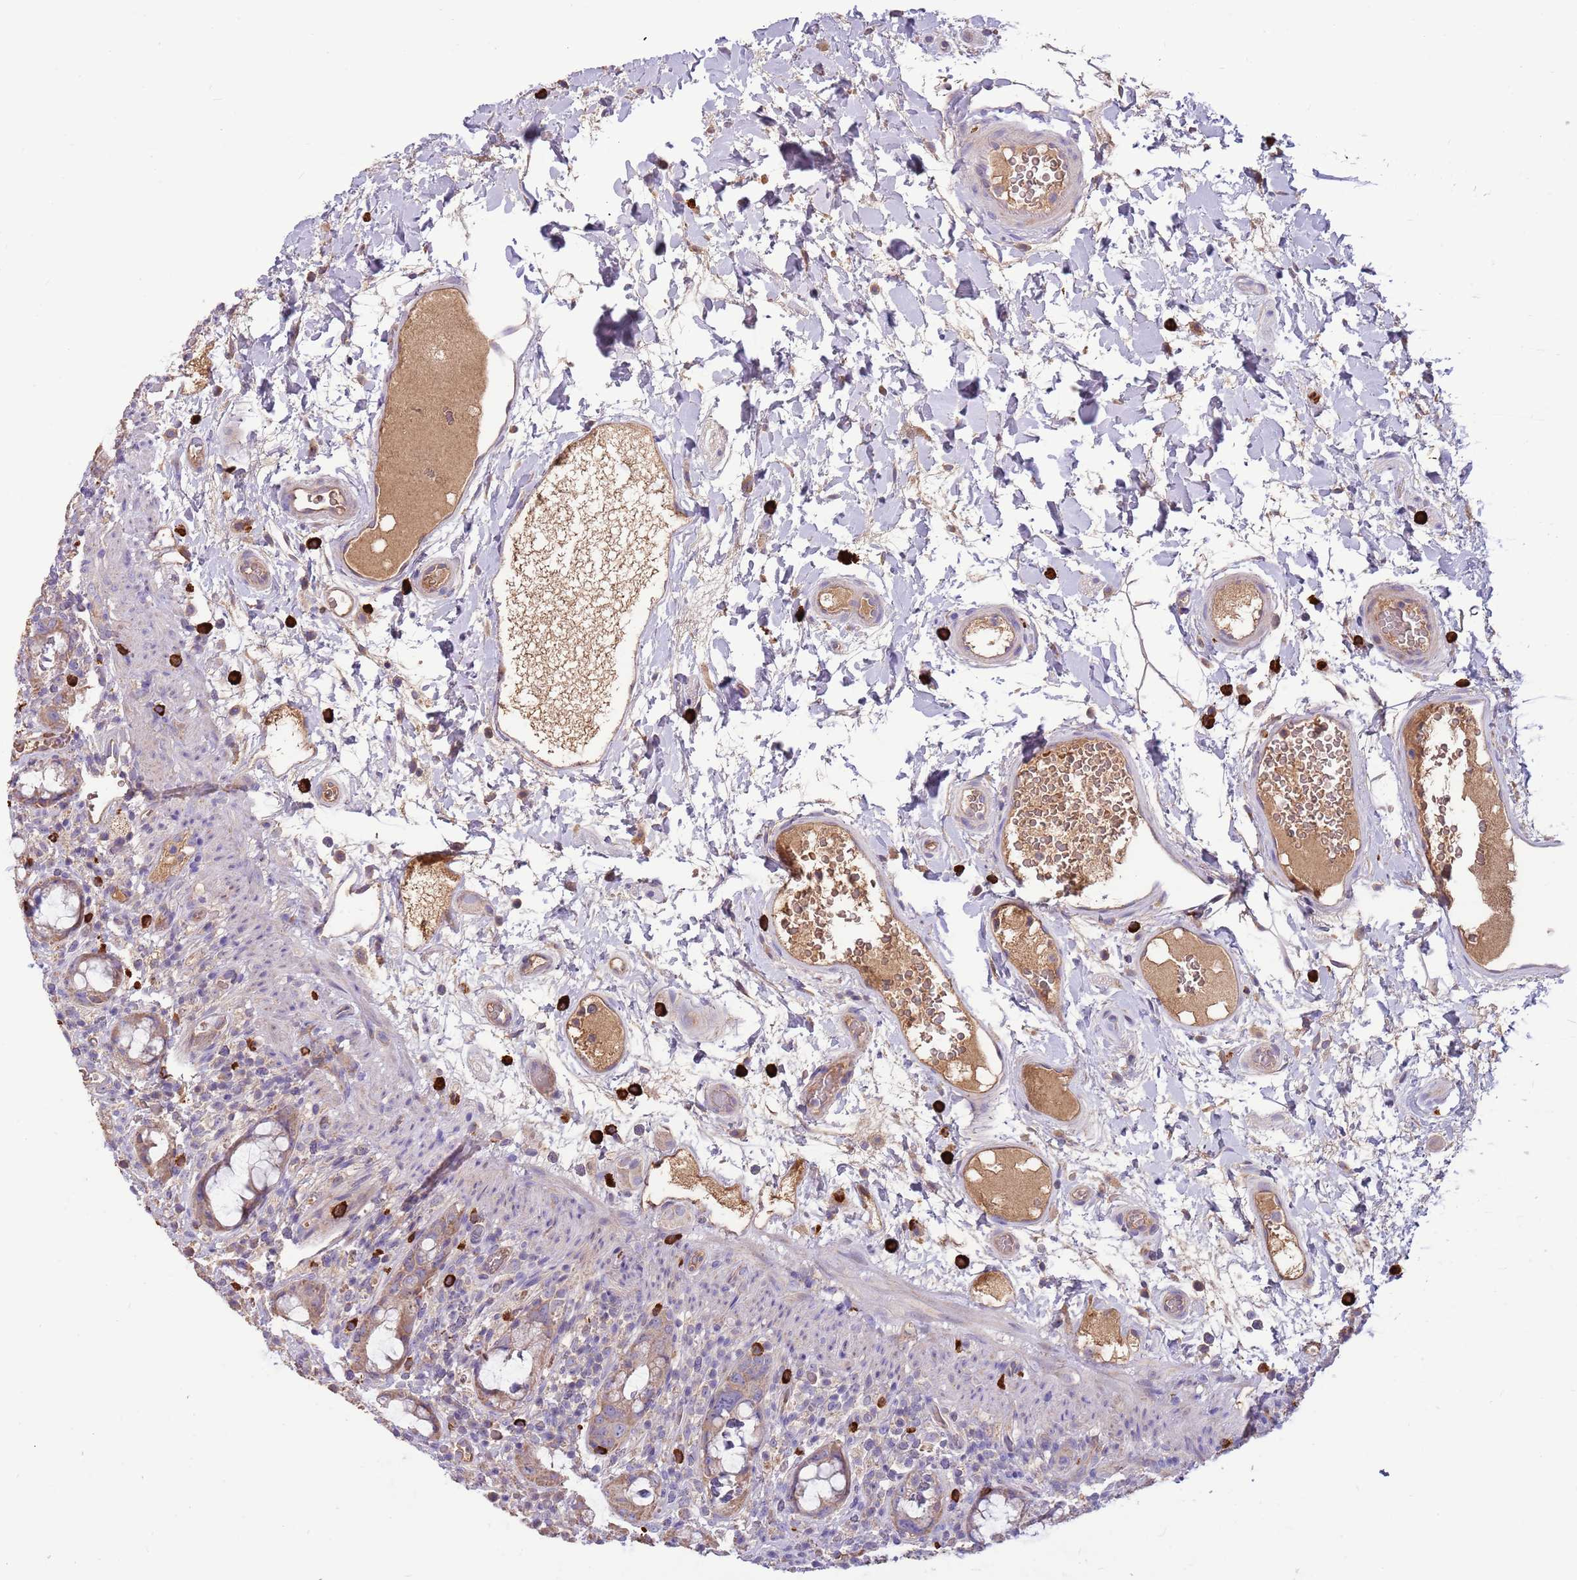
{"staining": {"intensity": "weak", "quantity": ">75%", "location": "cytoplasmic/membranous"}, "tissue": "rectum", "cell_type": "Glandular cells", "image_type": "normal", "snomed": [{"axis": "morphology", "description": "Normal tissue, NOS"}, {"axis": "topography", "description": "Rectum"}], "caption": "Rectum stained for a protein (brown) displays weak cytoplasmic/membranous positive staining in about >75% of glandular cells.", "gene": "TRMO", "patient": {"sex": "female", "age": 57}}